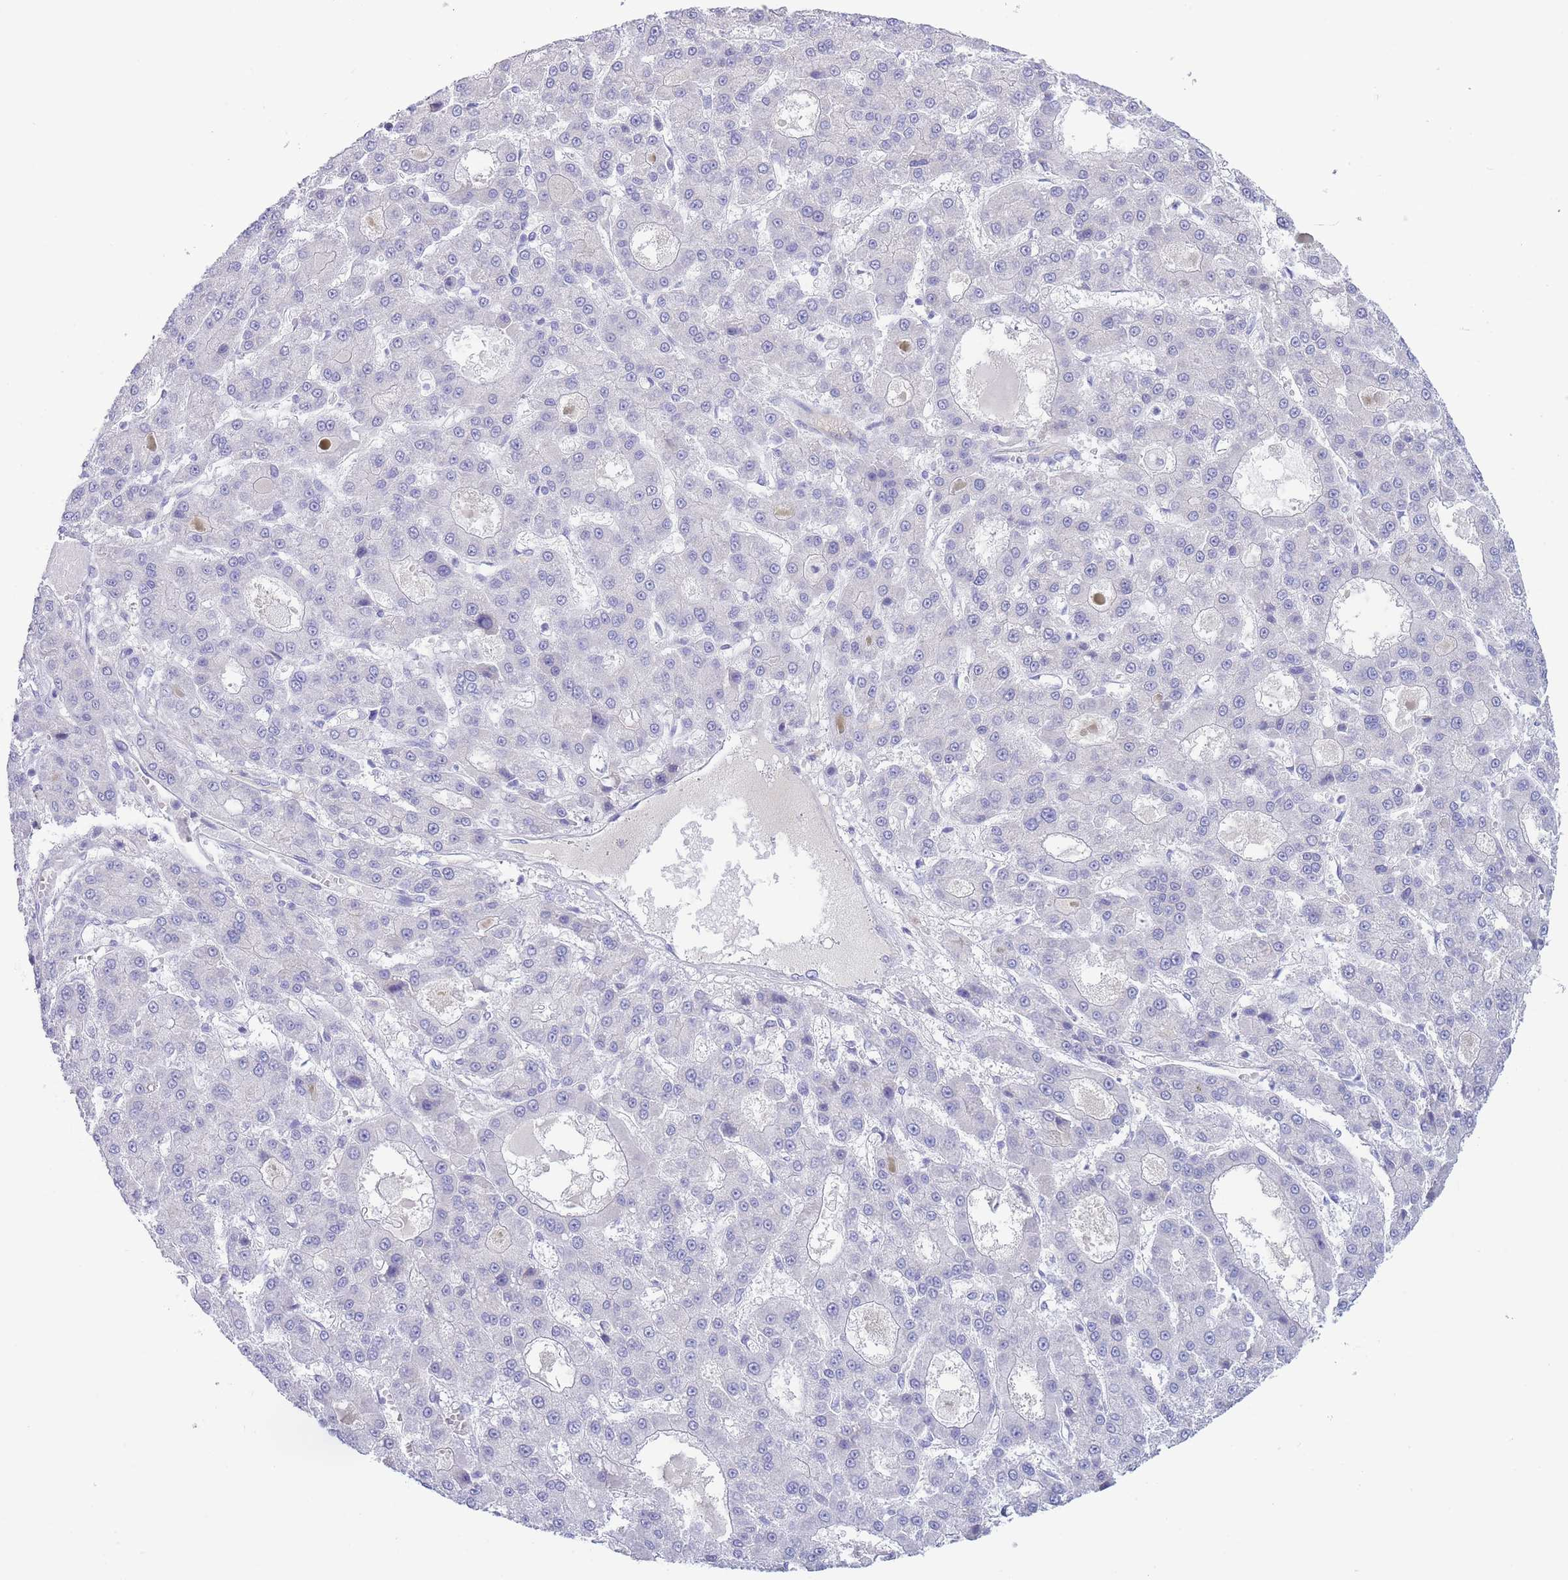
{"staining": {"intensity": "negative", "quantity": "none", "location": "none"}, "tissue": "liver cancer", "cell_type": "Tumor cells", "image_type": "cancer", "snomed": [{"axis": "morphology", "description": "Carcinoma, Hepatocellular, NOS"}, {"axis": "topography", "description": "Liver"}], "caption": "This is an immunohistochemistry micrograph of liver hepatocellular carcinoma. There is no expression in tumor cells.", "gene": "ASAP3", "patient": {"sex": "male", "age": 70}}